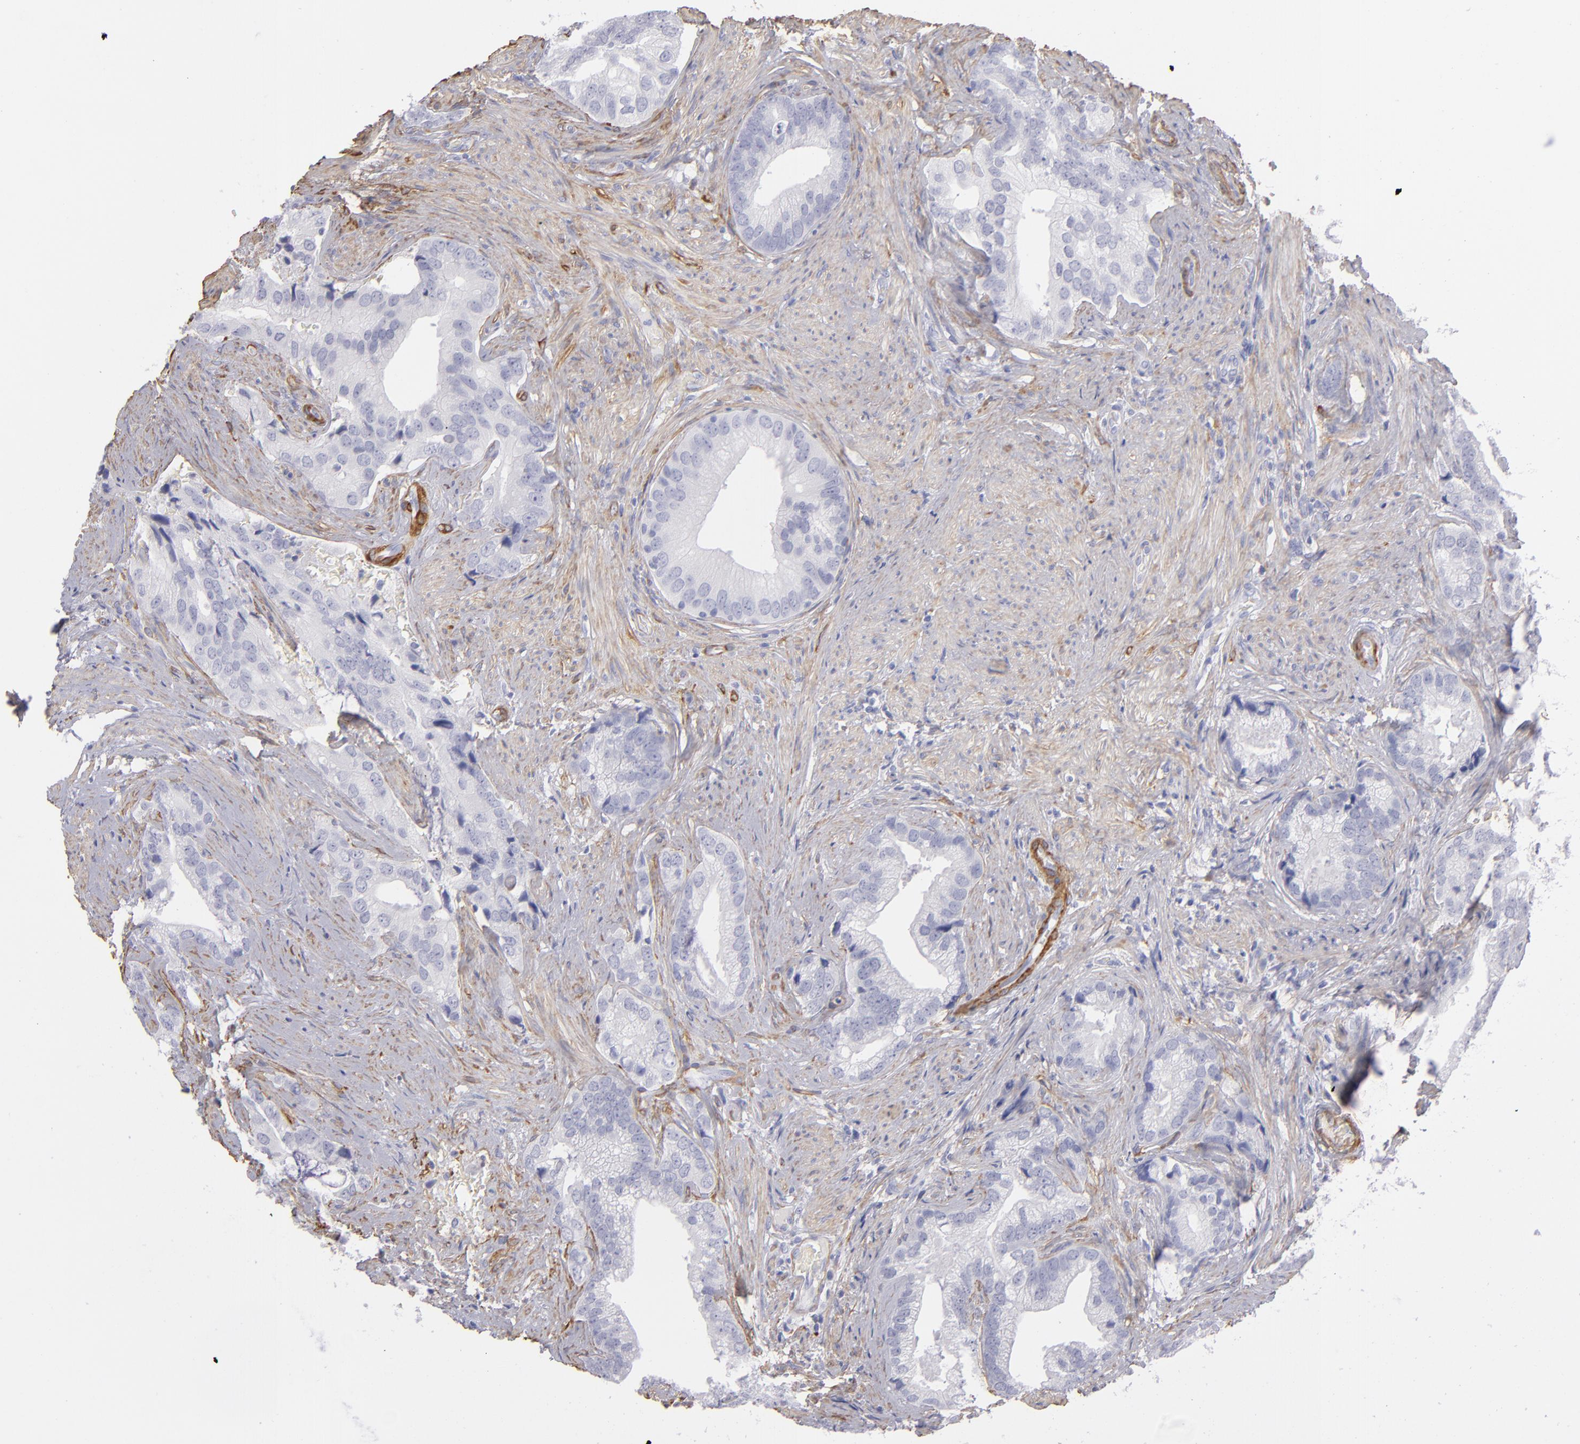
{"staining": {"intensity": "negative", "quantity": "none", "location": "none"}, "tissue": "prostate cancer", "cell_type": "Tumor cells", "image_type": "cancer", "snomed": [{"axis": "morphology", "description": "Adenocarcinoma, Low grade"}, {"axis": "topography", "description": "Prostate"}], "caption": "Immunohistochemical staining of prostate cancer shows no significant staining in tumor cells. The staining was performed using DAB (3,3'-diaminobenzidine) to visualize the protein expression in brown, while the nuclei were stained in blue with hematoxylin (Magnification: 20x).", "gene": "MYH11", "patient": {"sex": "male", "age": 71}}